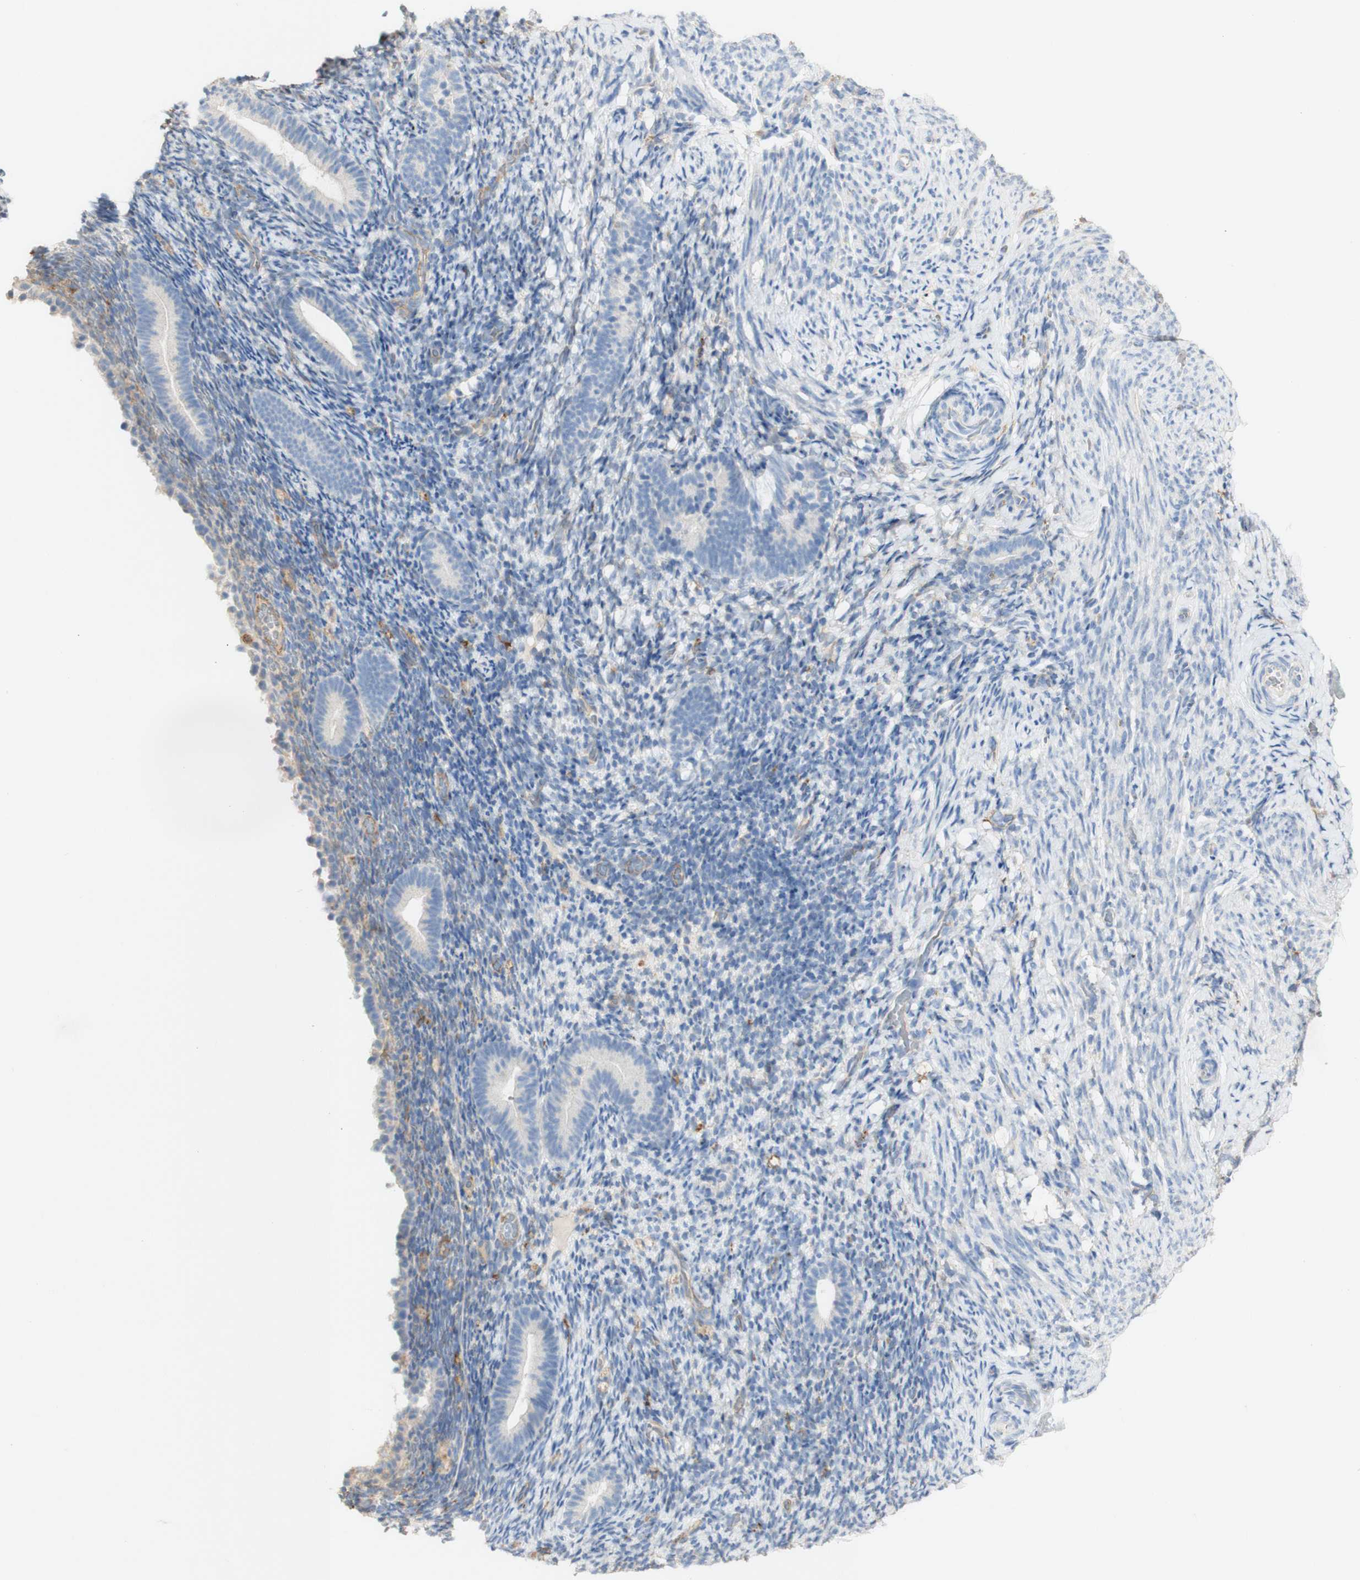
{"staining": {"intensity": "weak", "quantity": "25%-75%", "location": "cytoplasmic/membranous"}, "tissue": "endometrium", "cell_type": "Cells in endometrial stroma", "image_type": "normal", "snomed": [{"axis": "morphology", "description": "Normal tissue, NOS"}, {"axis": "topography", "description": "Endometrium"}], "caption": "Protein analysis of unremarkable endometrium demonstrates weak cytoplasmic/membranous positivity in approximately 25%-75% of cells in endometrial stroma. Nuclei are stained in blue.", "gene": "FCGRT", "patient": {"sex": "female", "age": 51}}